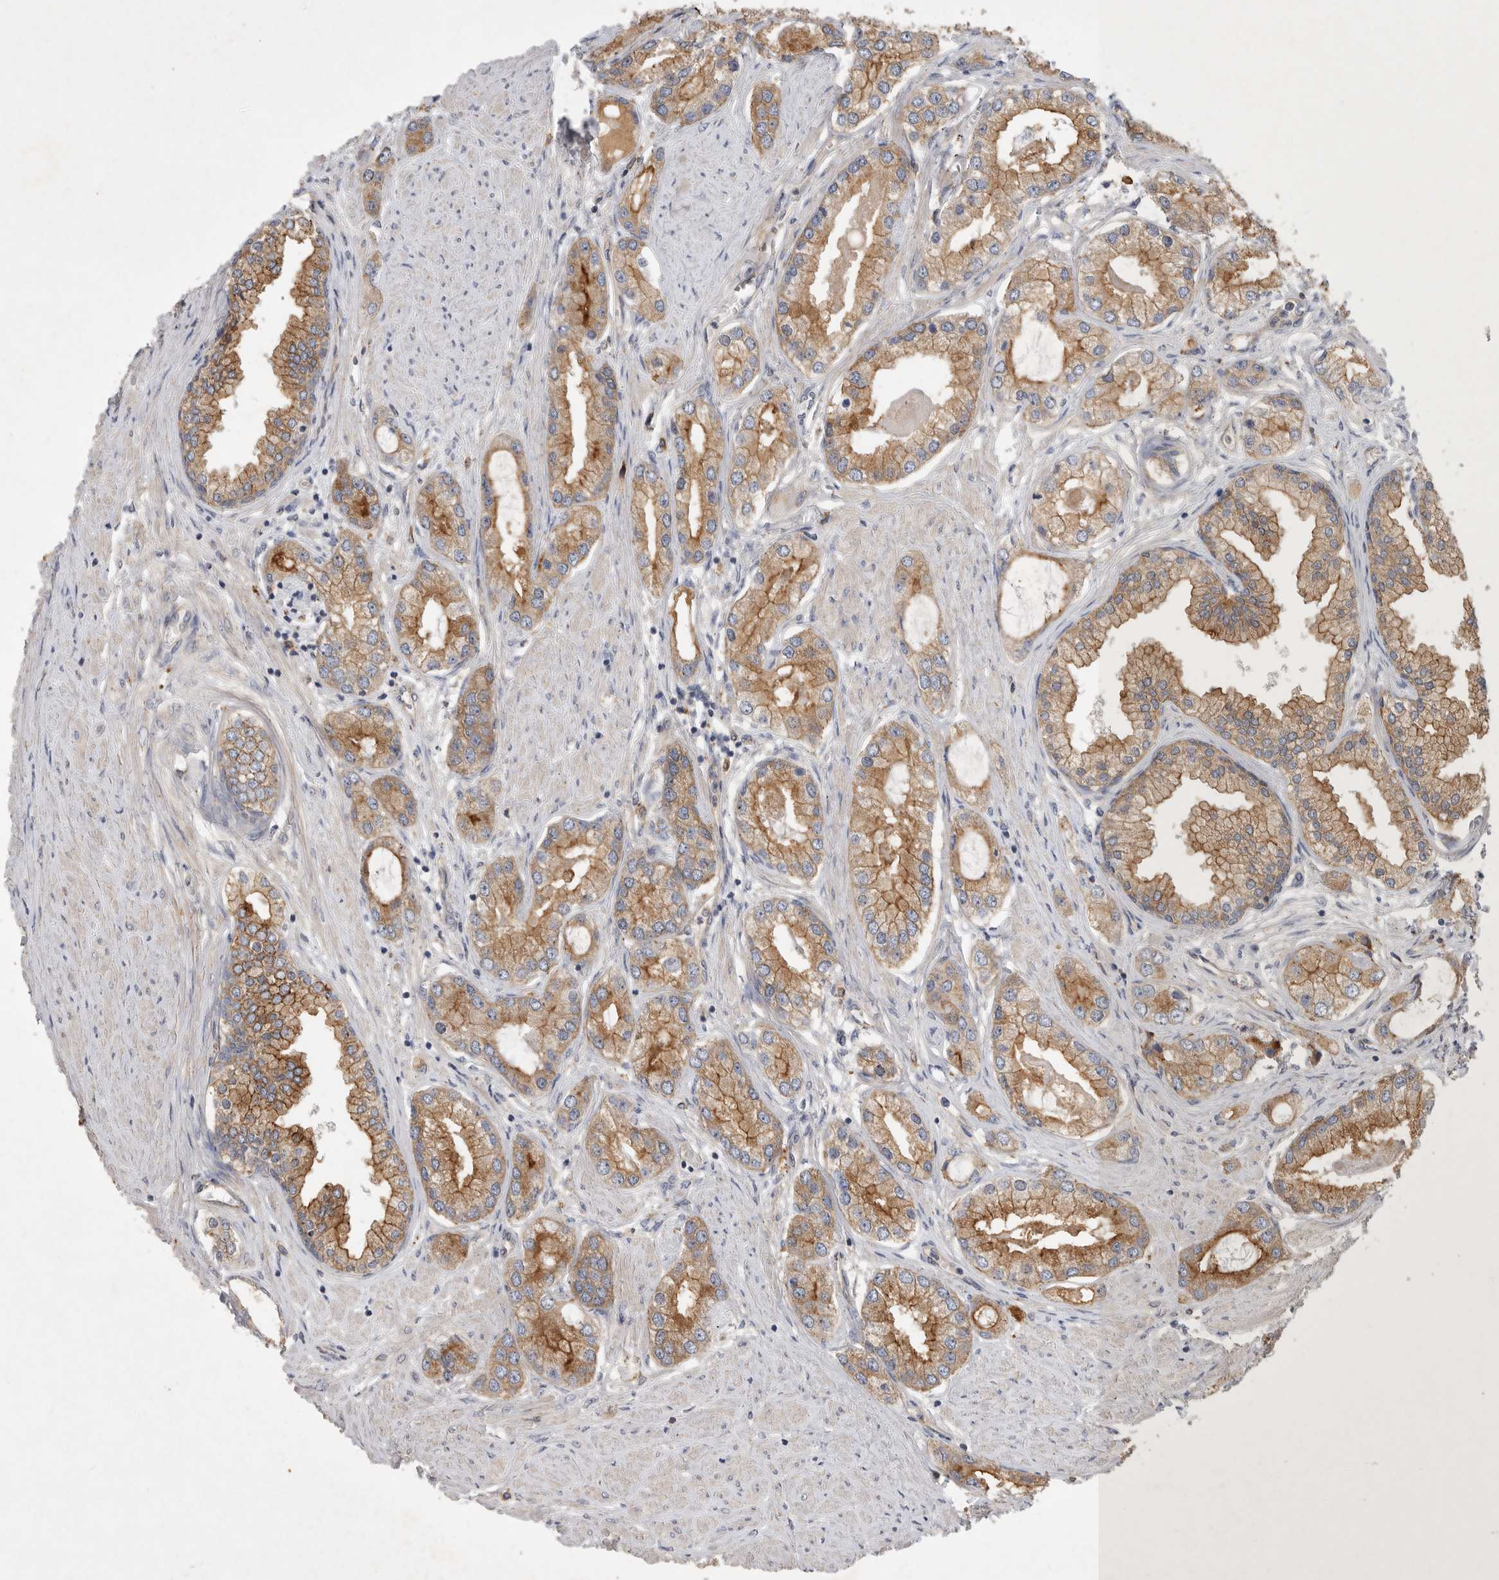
{"staining": {"intensity": "moderate", "quantity": ">75%", "location": "cytoplasmic/membranous"}, "tissue": "prostate cancer", "cell_type": "Tumor cells", "image_type": "cancer", "snomed": [{"axis": "morphology", "description": "Adenocarcinoma, Low grade"}, {"axis": "topography", "description": "Prostate"}], "caption": "Protein expression analysis of human prostate cancer reveals moderate cytoplasmic/membranous staining in about >75% of tumor cells. (Brightfield microscopy of DAB IHC at high magnification).", "gene": "MLPH", "patient": {"sex": "male", "age": 62}}